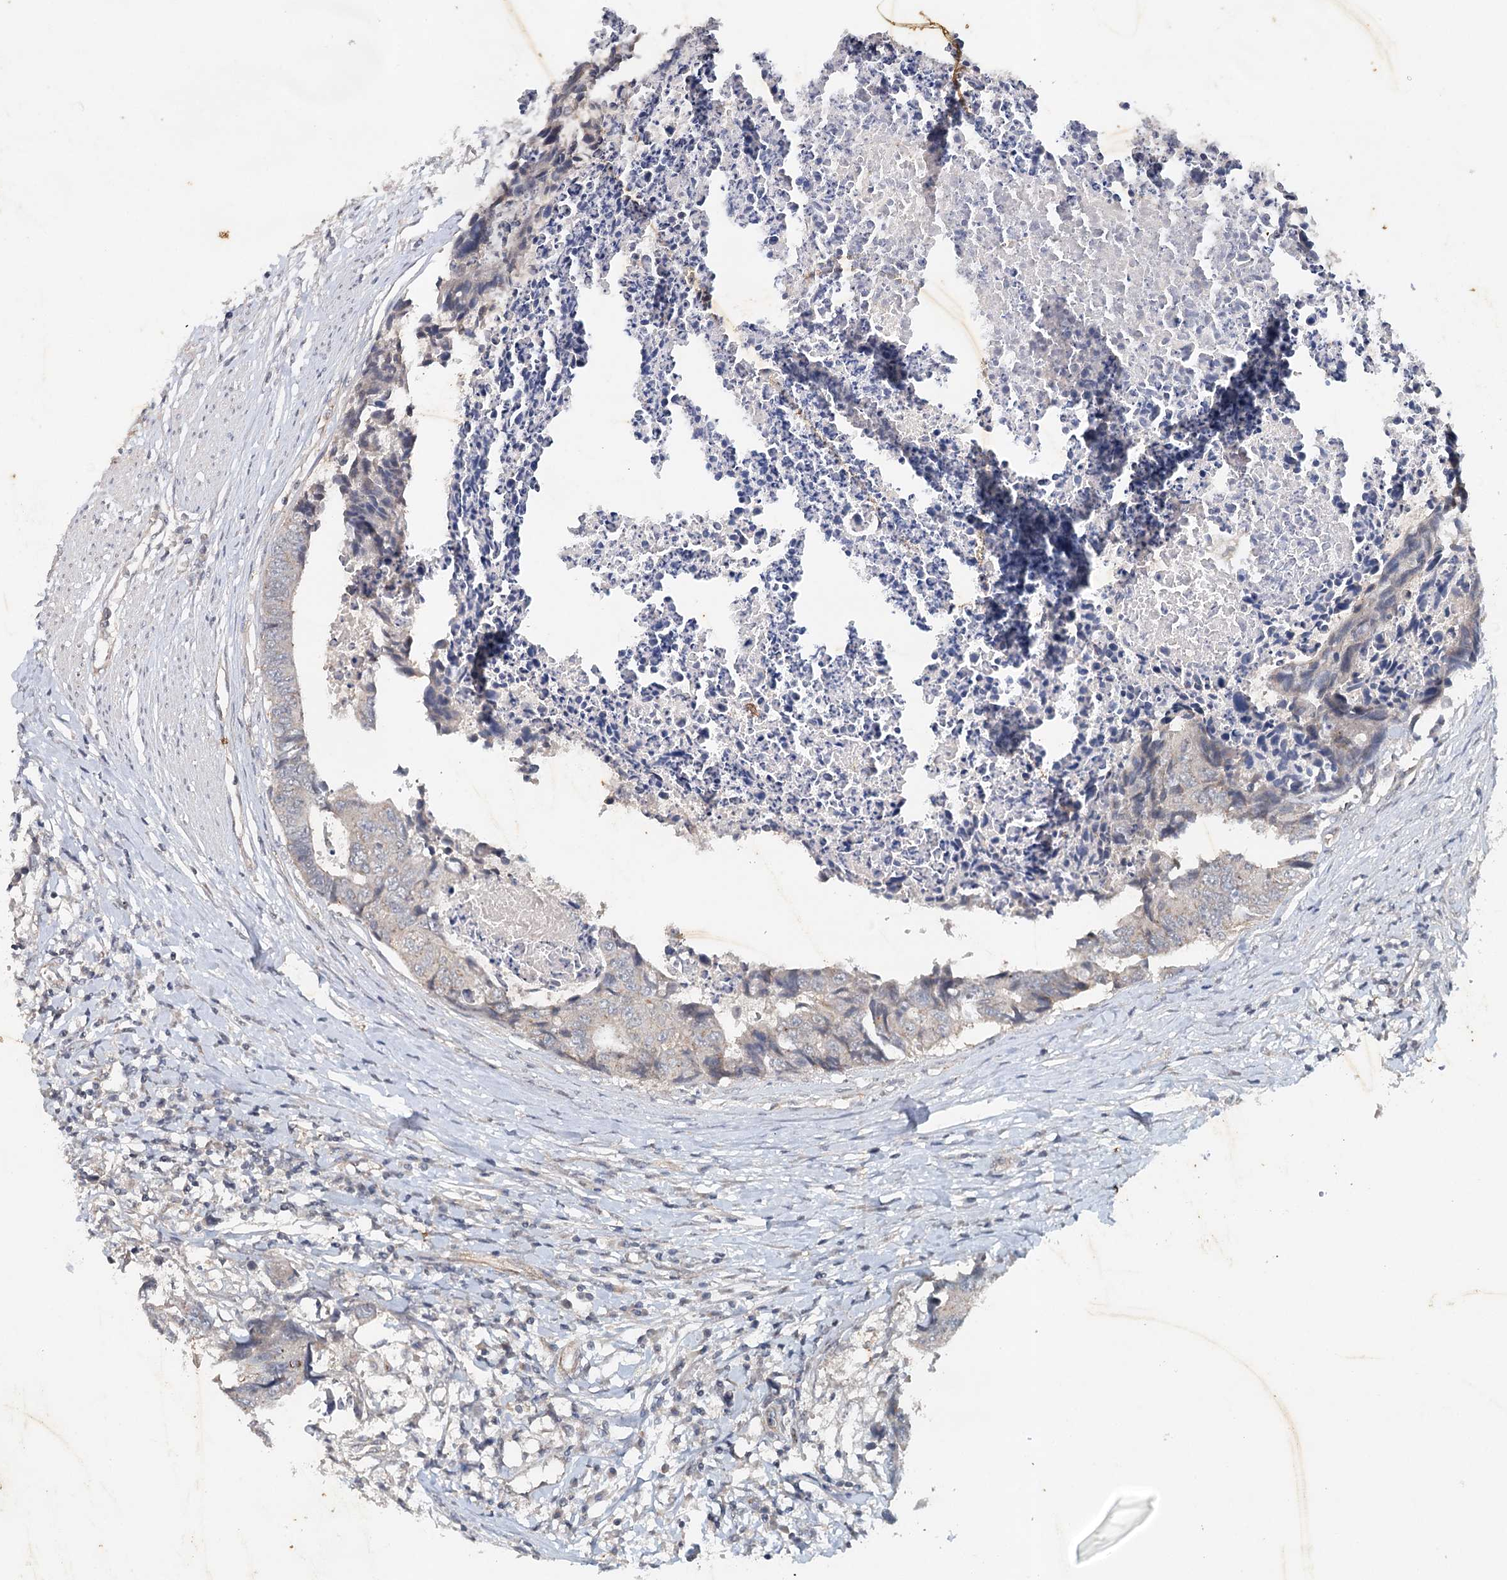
{"staining": {"intensity": "negative", "quantity": "none", "location": "none"}, "tissue": "colorectal cancer", "cell_type": "Tumor cells", "image_type": "cancer", "snomed": [{"axis": "morphology", "description": "Adenocarcinoma, NOS"}, {"axis": "topography", "description": "Rectum"}], "caption": "IHC image of neoplastic tissue: colorectal adenocarcinoma stained with DAB shows no significant protein positivity in tumor cells.", "gene": "SYNPO", "patient": {"sex": "male", "age": 84}}